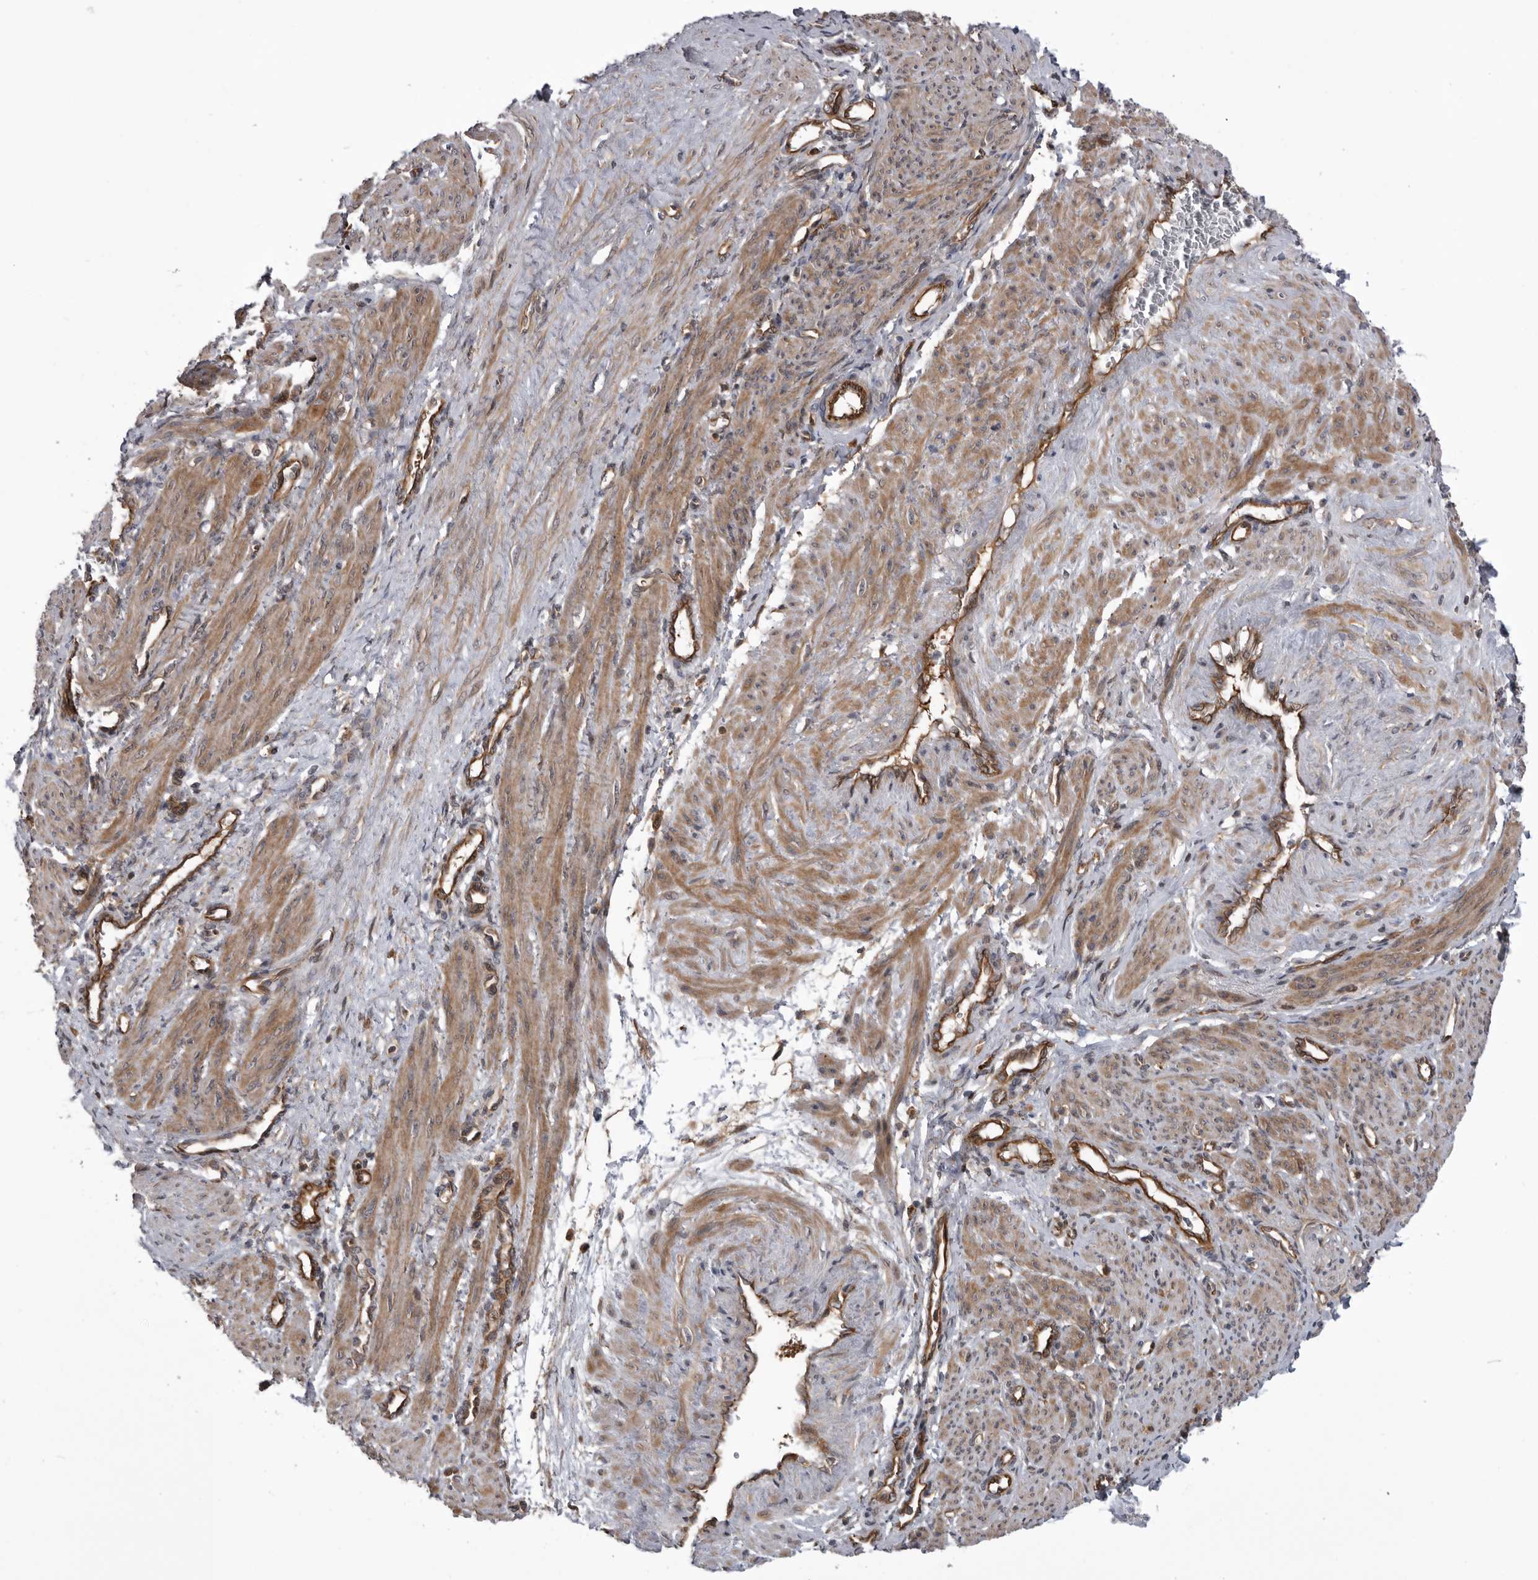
{"staining": {"intensity": "moderate", "quantity": ">75%", "location": "cytoplasmic/membranous"}, "tissue": "smooth muscle", "cell_type": "Smooth muscle cells", "image_type": "normal", "snomed": [{"axis": "morphology", "description": "Normal tissue, NOS"}, {"axis": "topography", "description": "Endometrium"}], "caption": "This image shows IHC staining of unremarkable smooth muscle, with medium moderate cytoplasmic/membranous staining in approximately >75% of smooth muscle cells.", "gene": "RAB3GAP2", "patient": {"sex": "female", "age": 33}}